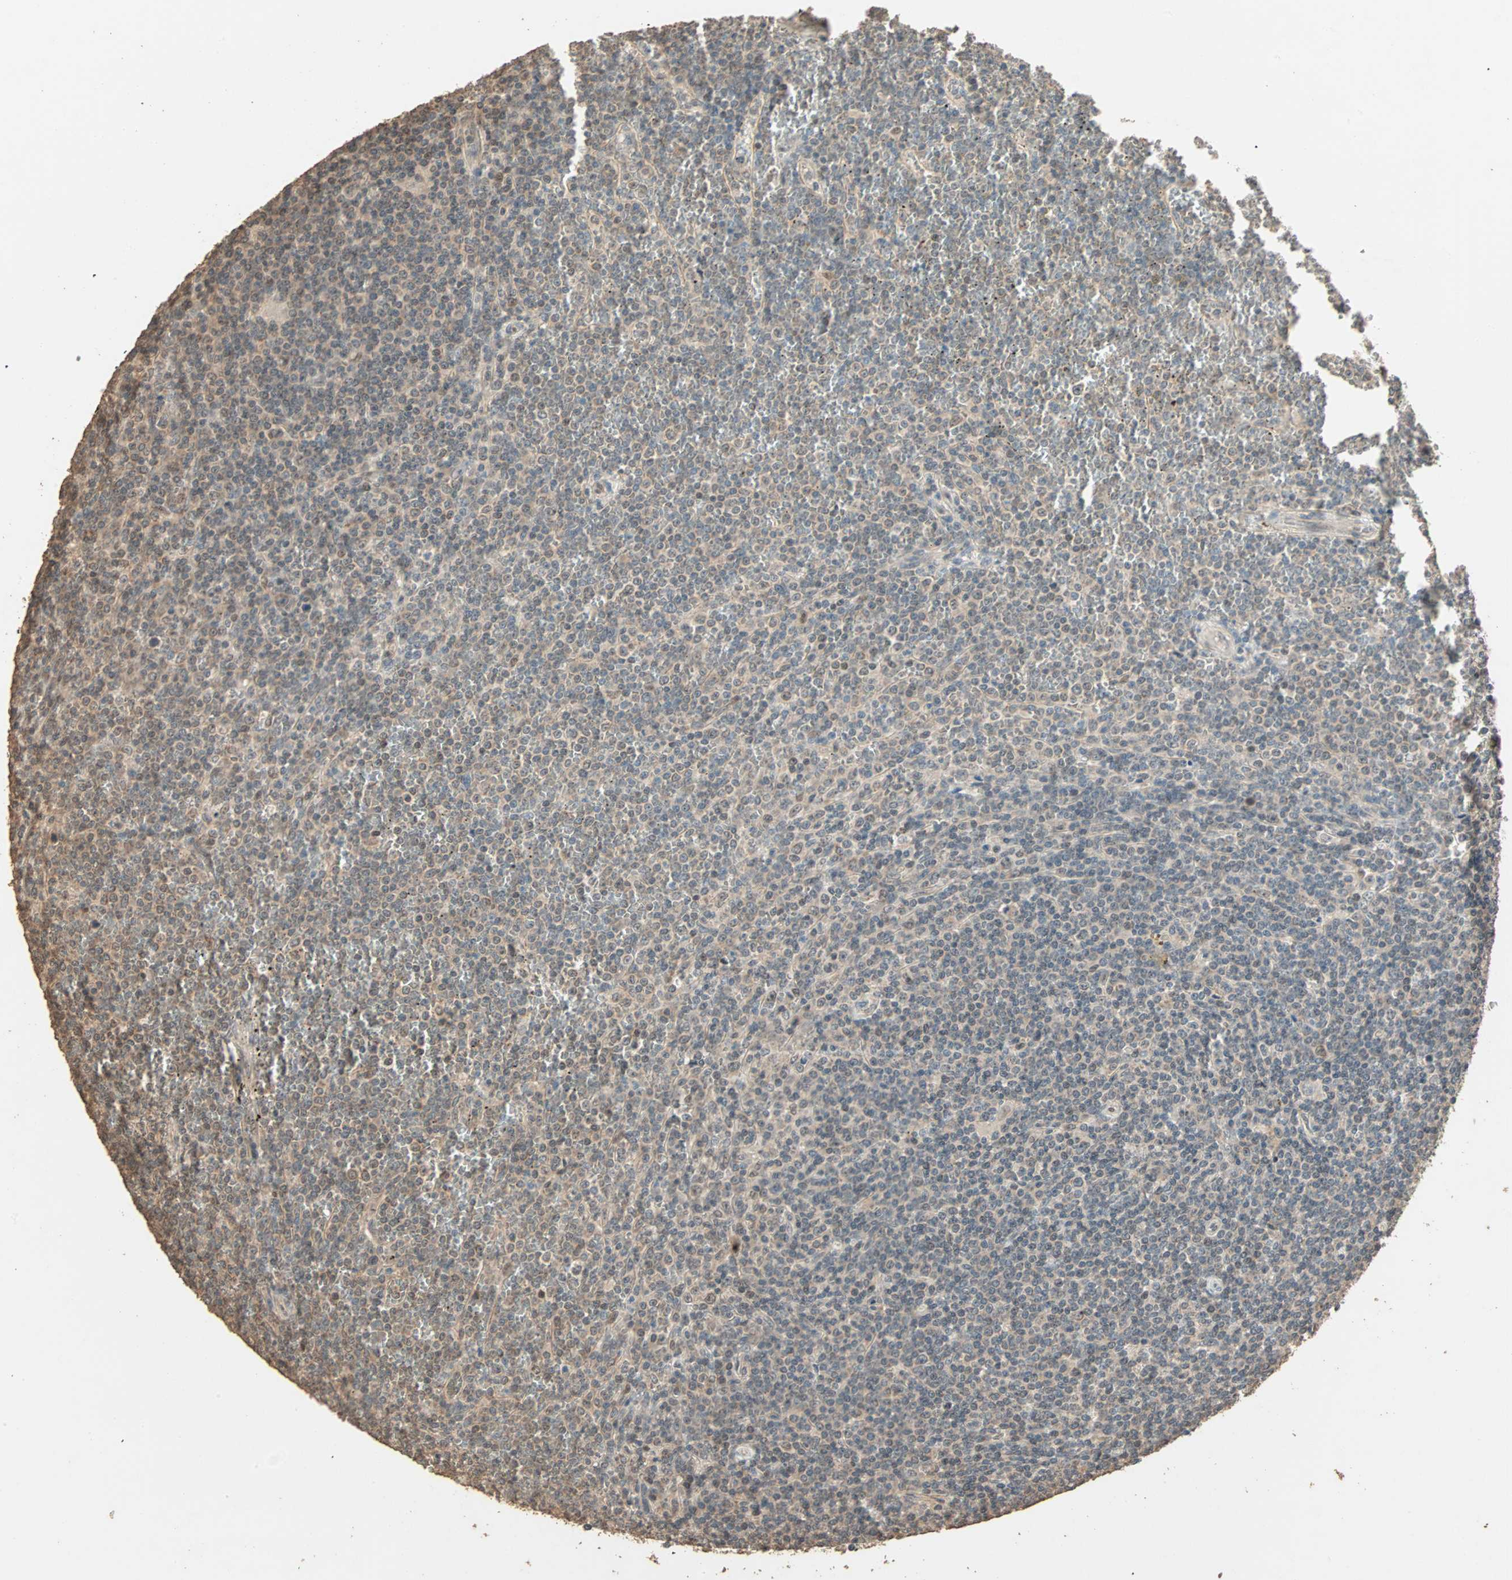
{"staining": {"intensity": "weak", "quantity": "25%-75%", "location": "cytoplasmic/membranous,nuclear"}, "tissue": "lymphoma", "cell_type": "Tumor cells", "image_type": "cancer", "snomed": [{"axis": "morphology", "description": "Malignant lymphoma, non-Hodgkin's type, Low grade"}, {"axis": "topography", "description": "Spleen"}], "caption": "Protein staining of lymphoma tissue demonstrates weak cytoplasmic/membranous and nuclear expression in about 25%-75% of tumor cells.", "gene": "ZBTB33", "patient": {"sex": "female", "age": 19}}